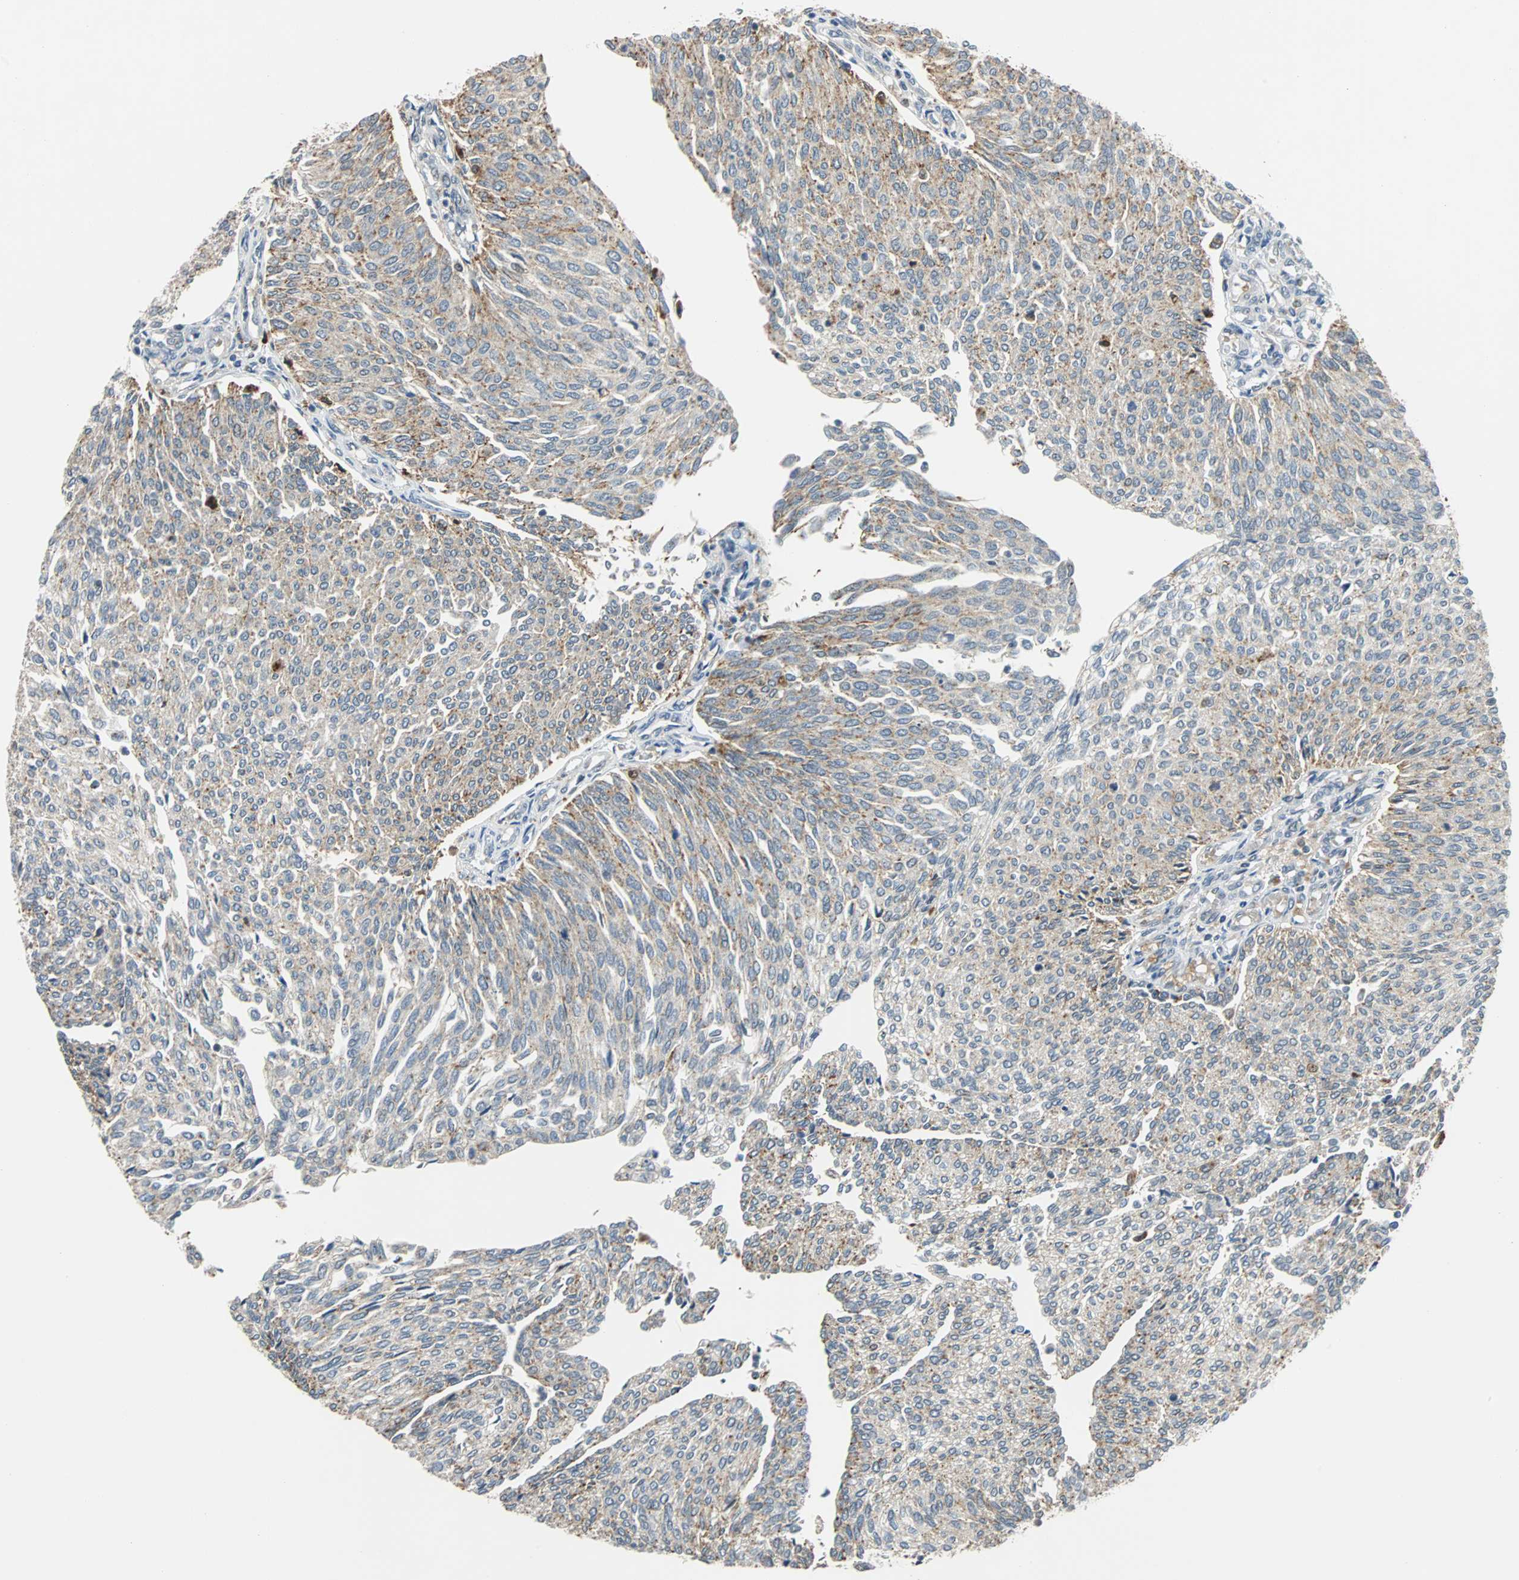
{"staining": {"intensity": "moderate", "quantity": ">75%", "location": "cytoplasmic/membranous"}, "tissue": "urothelial cancer", "cell_type": "Tumor cells", "image_type": "cancer", "snomed": [{"axis": "morphology", "description": "Urothelial carcinoma, Low grade"}, {"axis": "topography", "description": "Urinary bladder"}], "caption": "High-magnification brightfield microscopy of urothelial cancer stained with DAB (3,3'-diaminobenzidine) (brown) and counterstained with hematoxylin (blue). tumor cells exhibit moderate cytoplasmic/membranous expression is present in approximately>75% of cells.", "gene": "HLX", "patient": {"sex": "female", "age": 79}}